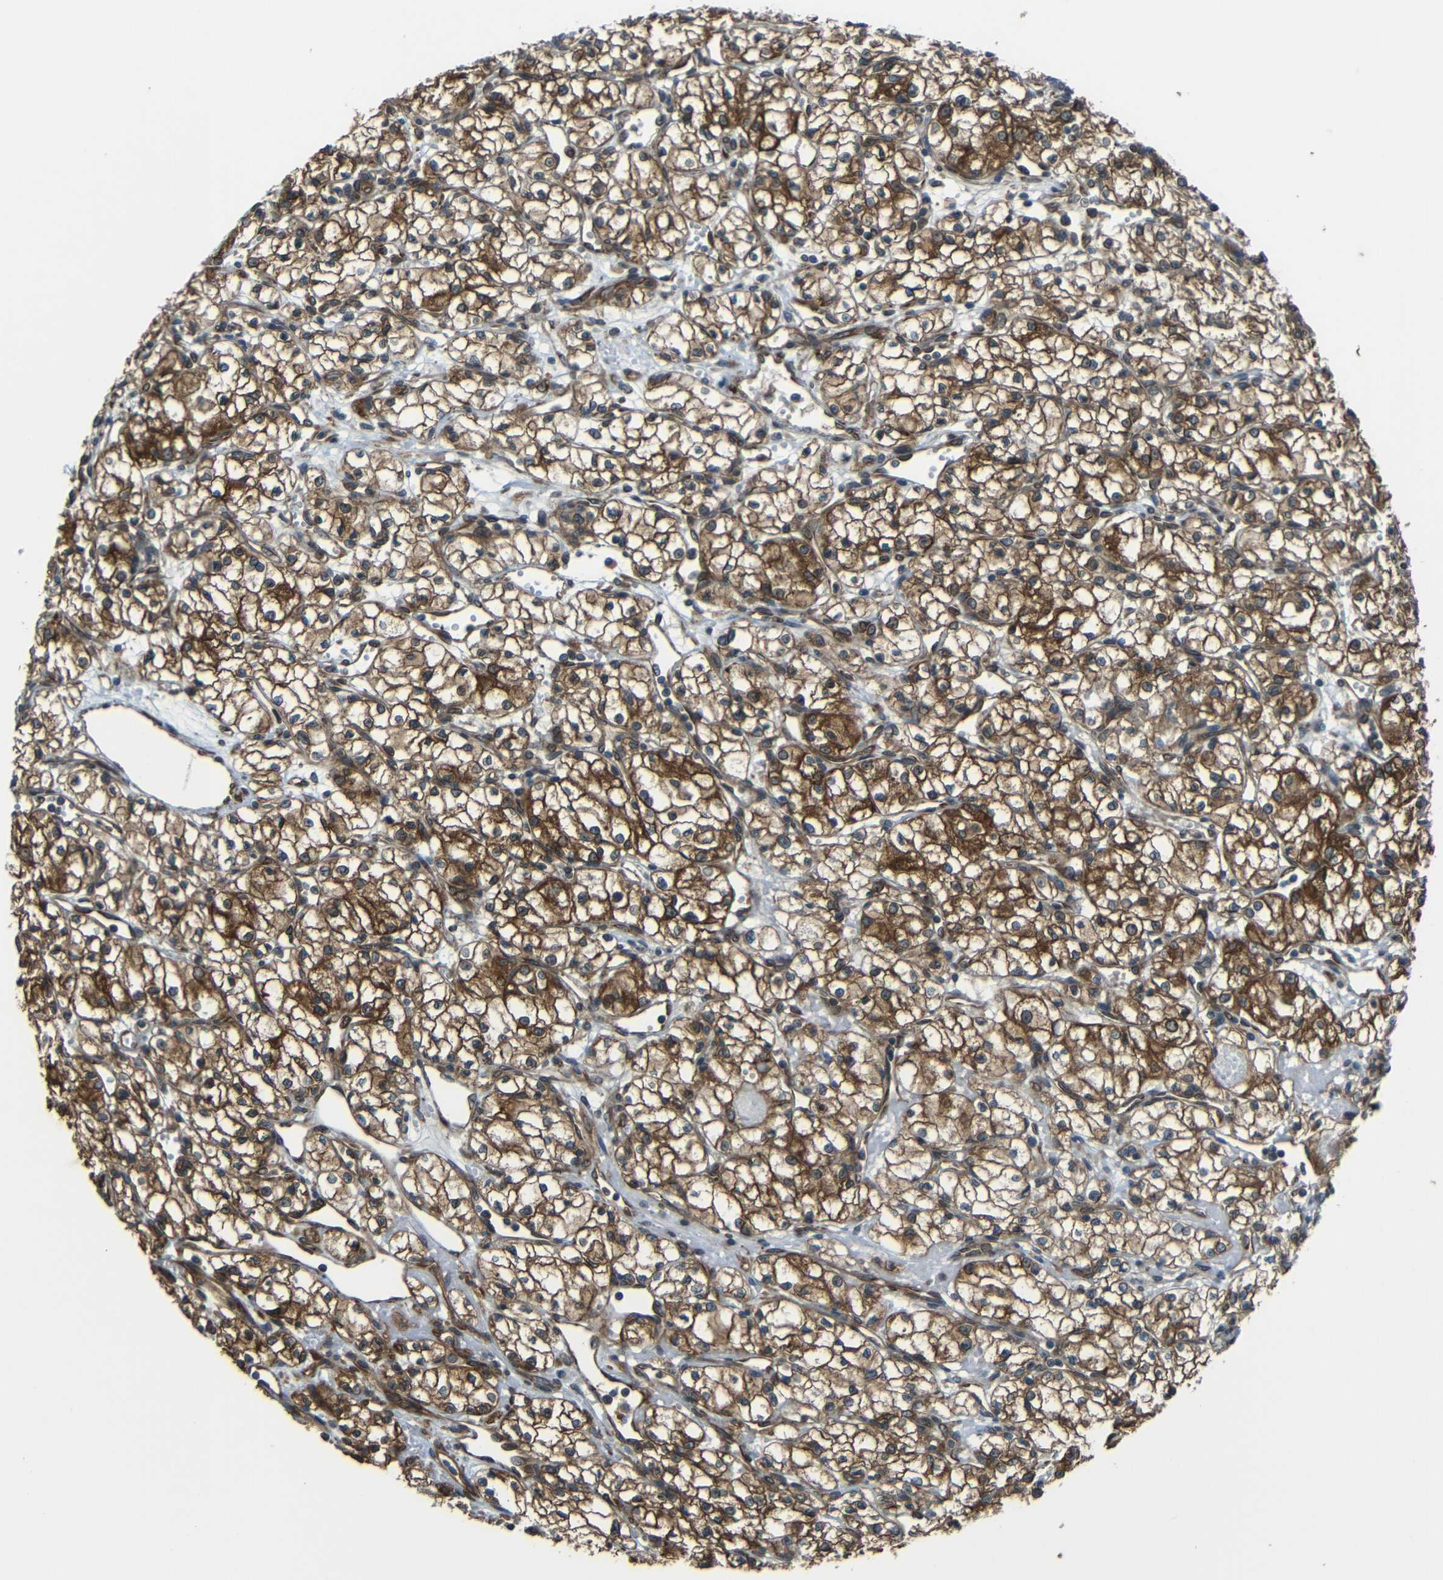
{"staining": {"intensity": "strong", "quantity": "25%-75%", "location": "cytoplasmic/membranous"}, "tissue": "renal cancer", "cell_type": "Tumor cells", "image_type": "cancer", "snomed": [{"axis": "morphology", "description": "Normal tissue, NOS"}, {"axis": "morphology", "description": "Adenocarcinoma, NOS"}, {"axis": "topography", "description": "Kidney"}], "caption": "Immunohistochemistry (IHC) micrograph of renal adenocarcinoma stained for a protein (brown), which reveals high levels of strong cytoplasmic/membranous positivity in about 25%-75% of tumor cells.", "gene": "VAPB", "patient": {"sex": "male", "age": 59}}